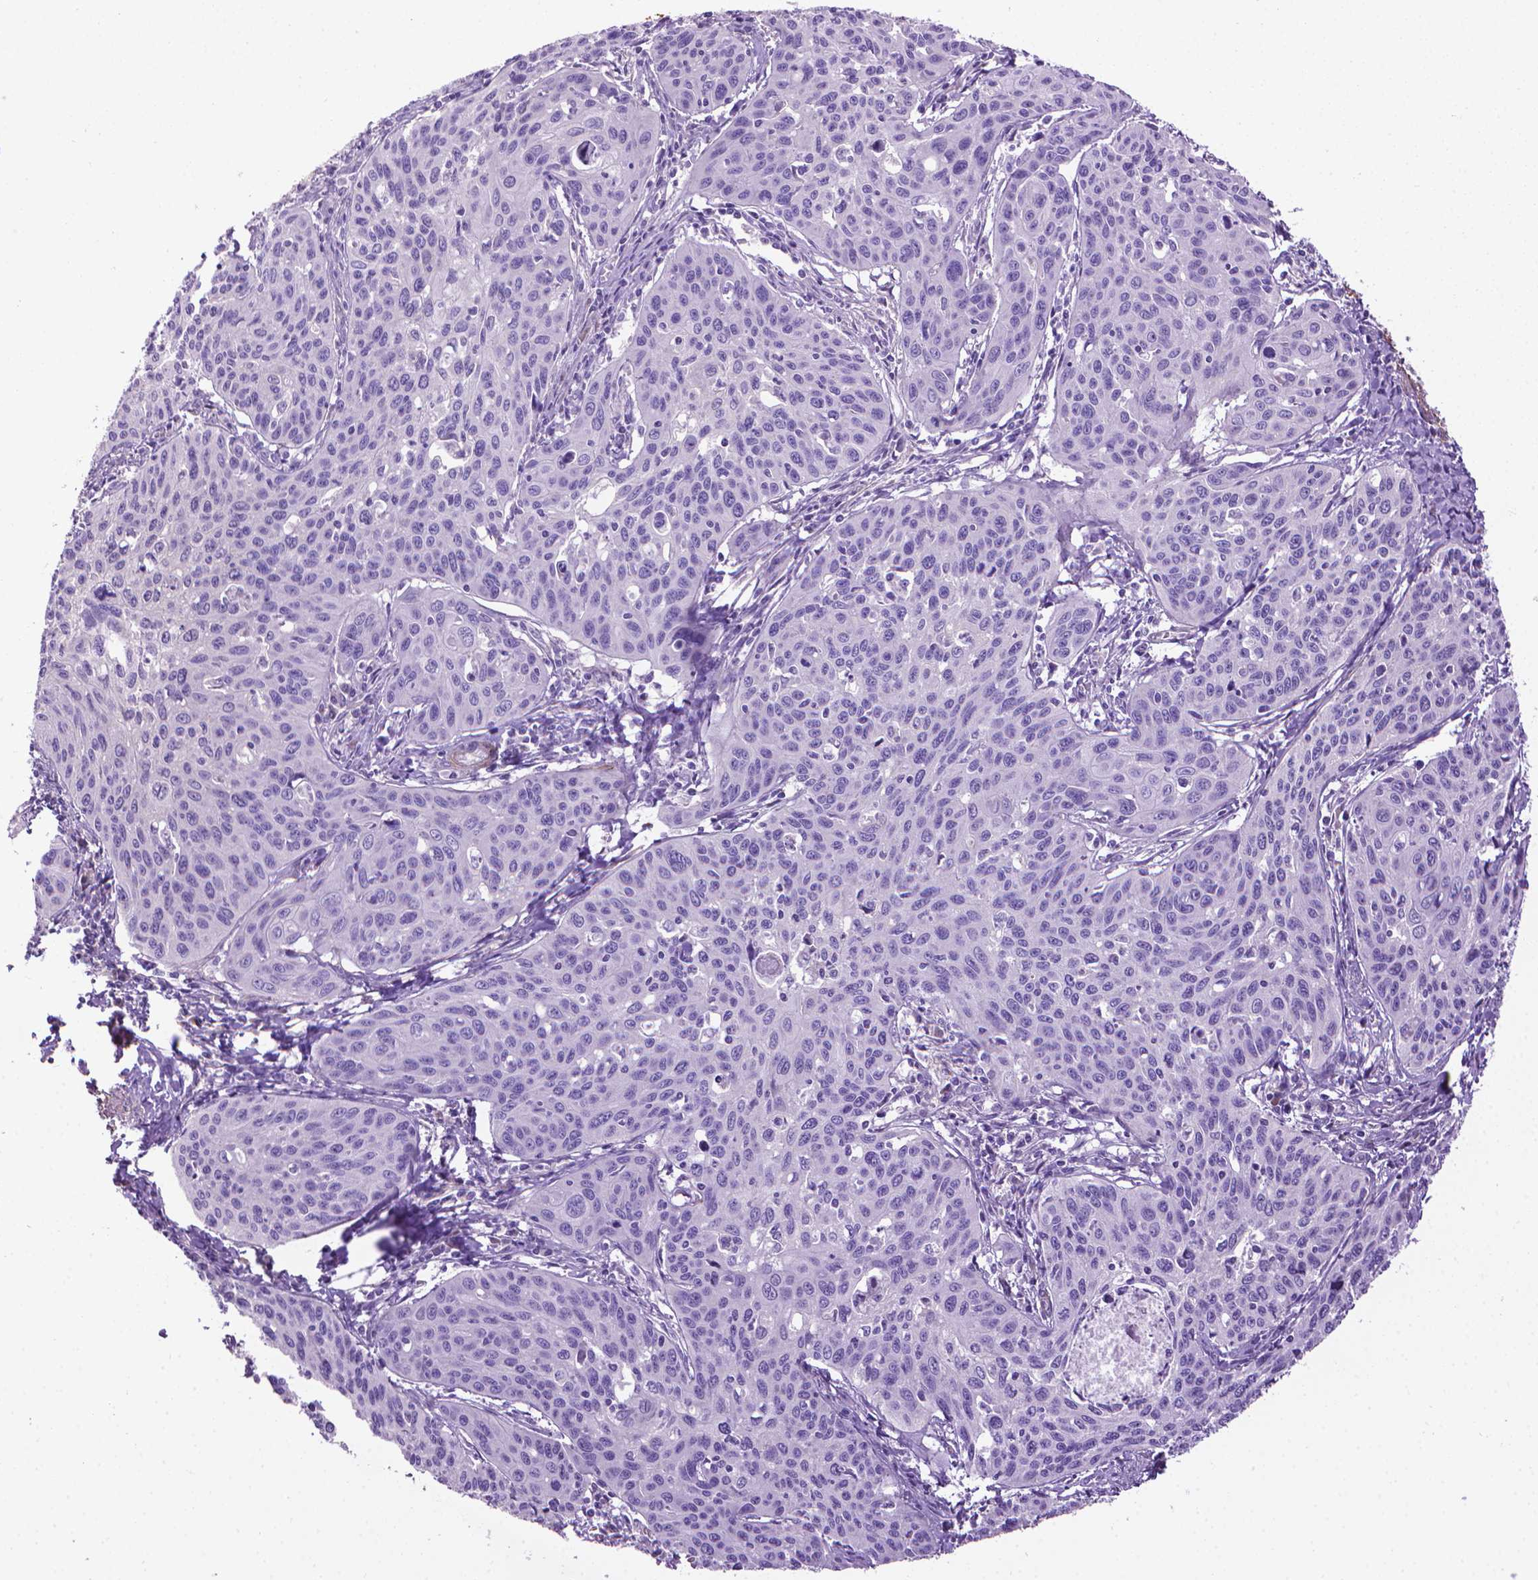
{"staining": {"intensity": "negative", "quantity": "none", "location": "none"}, "tissue": "cervical cancer", "cell_type": "Tumor cells", "image_type": "cancer", "snomed": [{"axis": "morphology", "description": "Squamous cell carcinoma, NOS"}, {"axis": "topography", "description": "Cervix"}], "caption": "Protein analysis of squamous cell carcinoma (cervical) exhibits no significant expression in tumor cells. Nuclei are stained in blue.", "gene": "AQP10", "patient": {"sex": "female", "age": 31}}